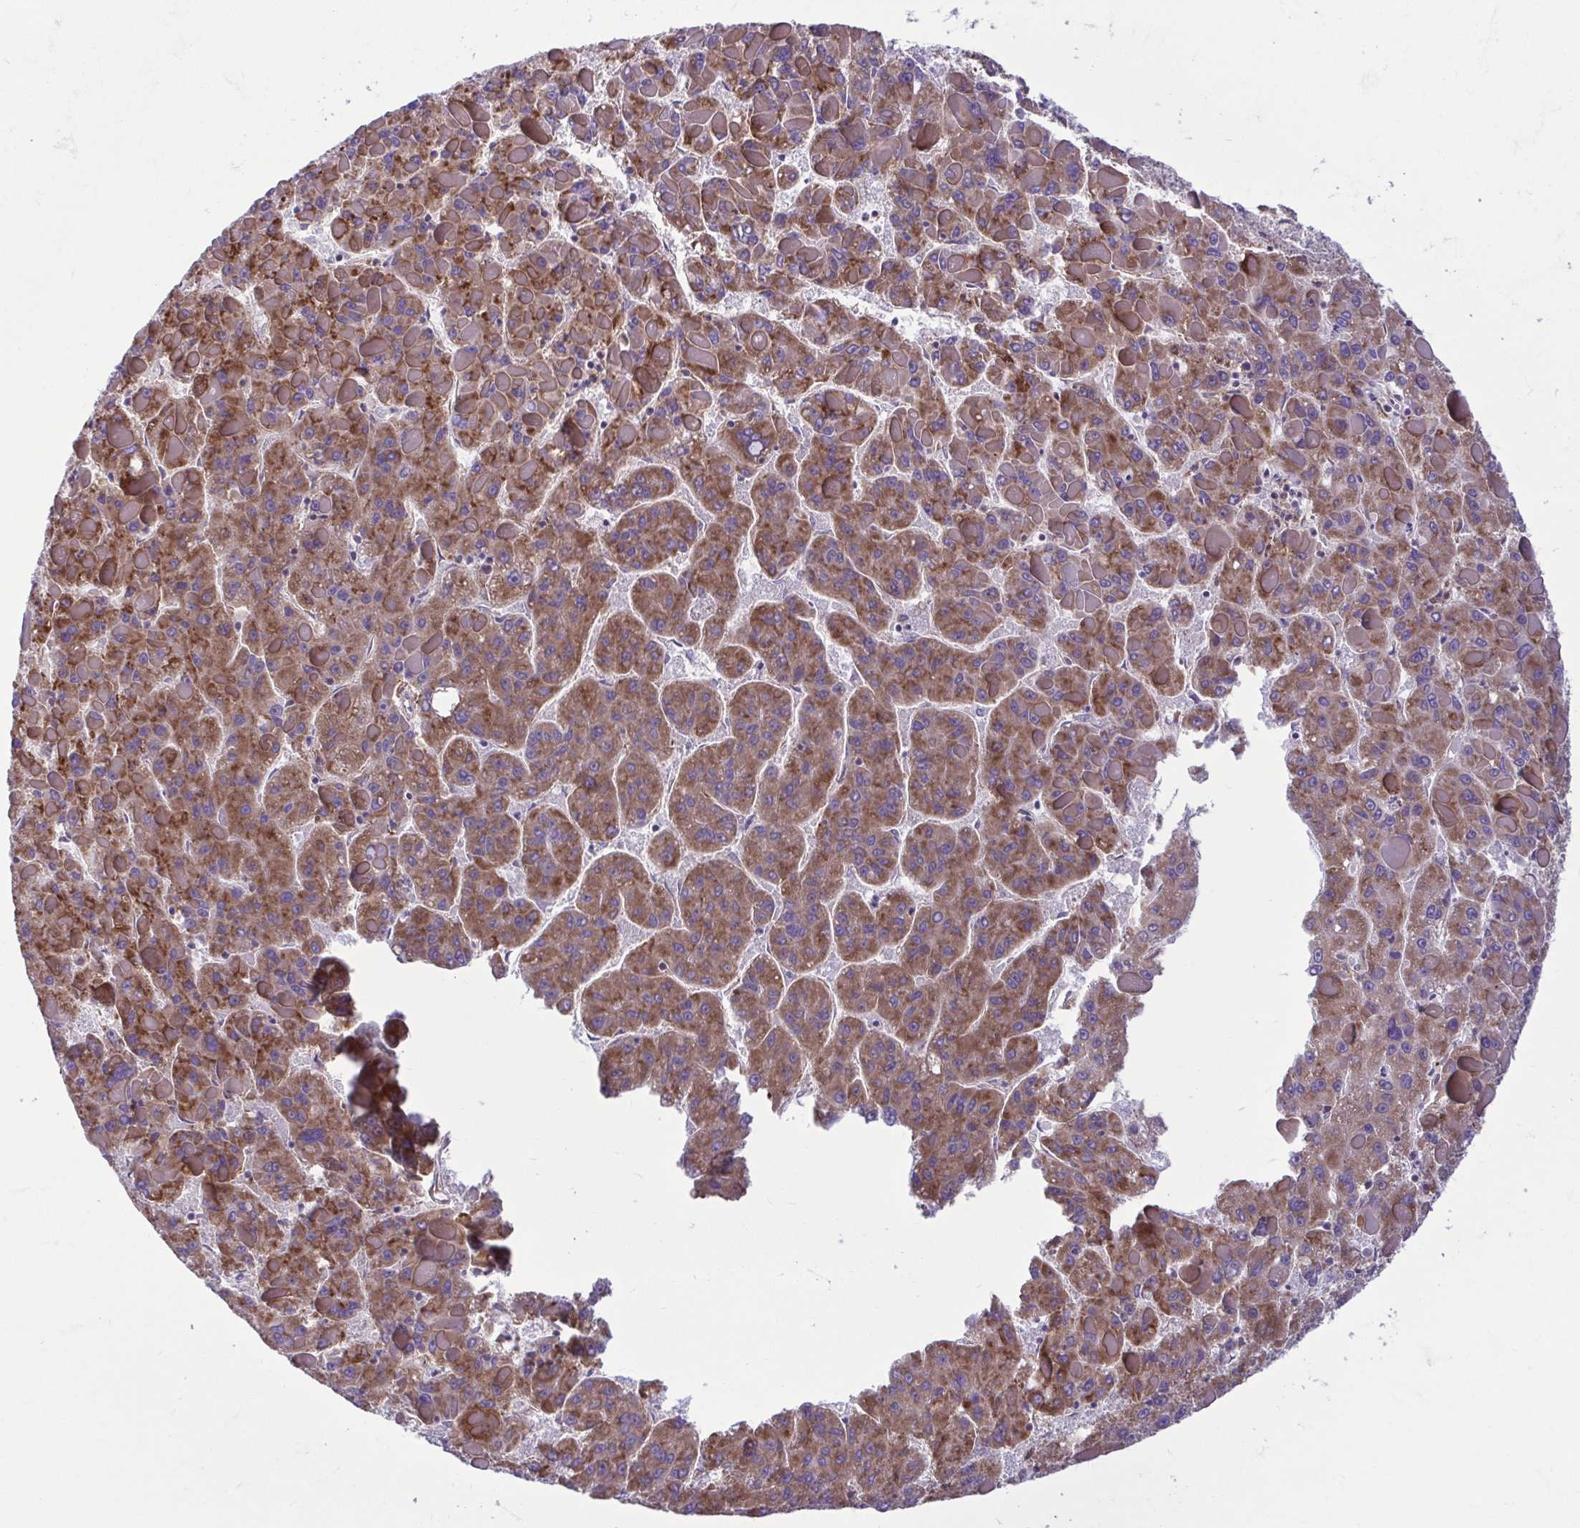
{"staining": {"intensity": "moderate", "quantity": ">75%", "location": "cytoplasmic/membranous"}, "tissue": "liver cancer", "cell_type": "Tumor cells", "image_type": "cancer", "snomed": [{"axis": "morphology", "description": "Carcinoma, Hepatocellular, NOS"}, {"axis": "topography", "description": "Liver"}], "caption": "An image of human hepatocellular carcinoma (liver) stained for a protein shows moderate cytoplasmic/membranous brown staining in tumor cells. (DAB (3,3'-diaminobenzidine) IHC, brown staining for protein, blue staining for nuclei).", "gene": "RPS16", "patient": {"sex": "female", "age": 82}}